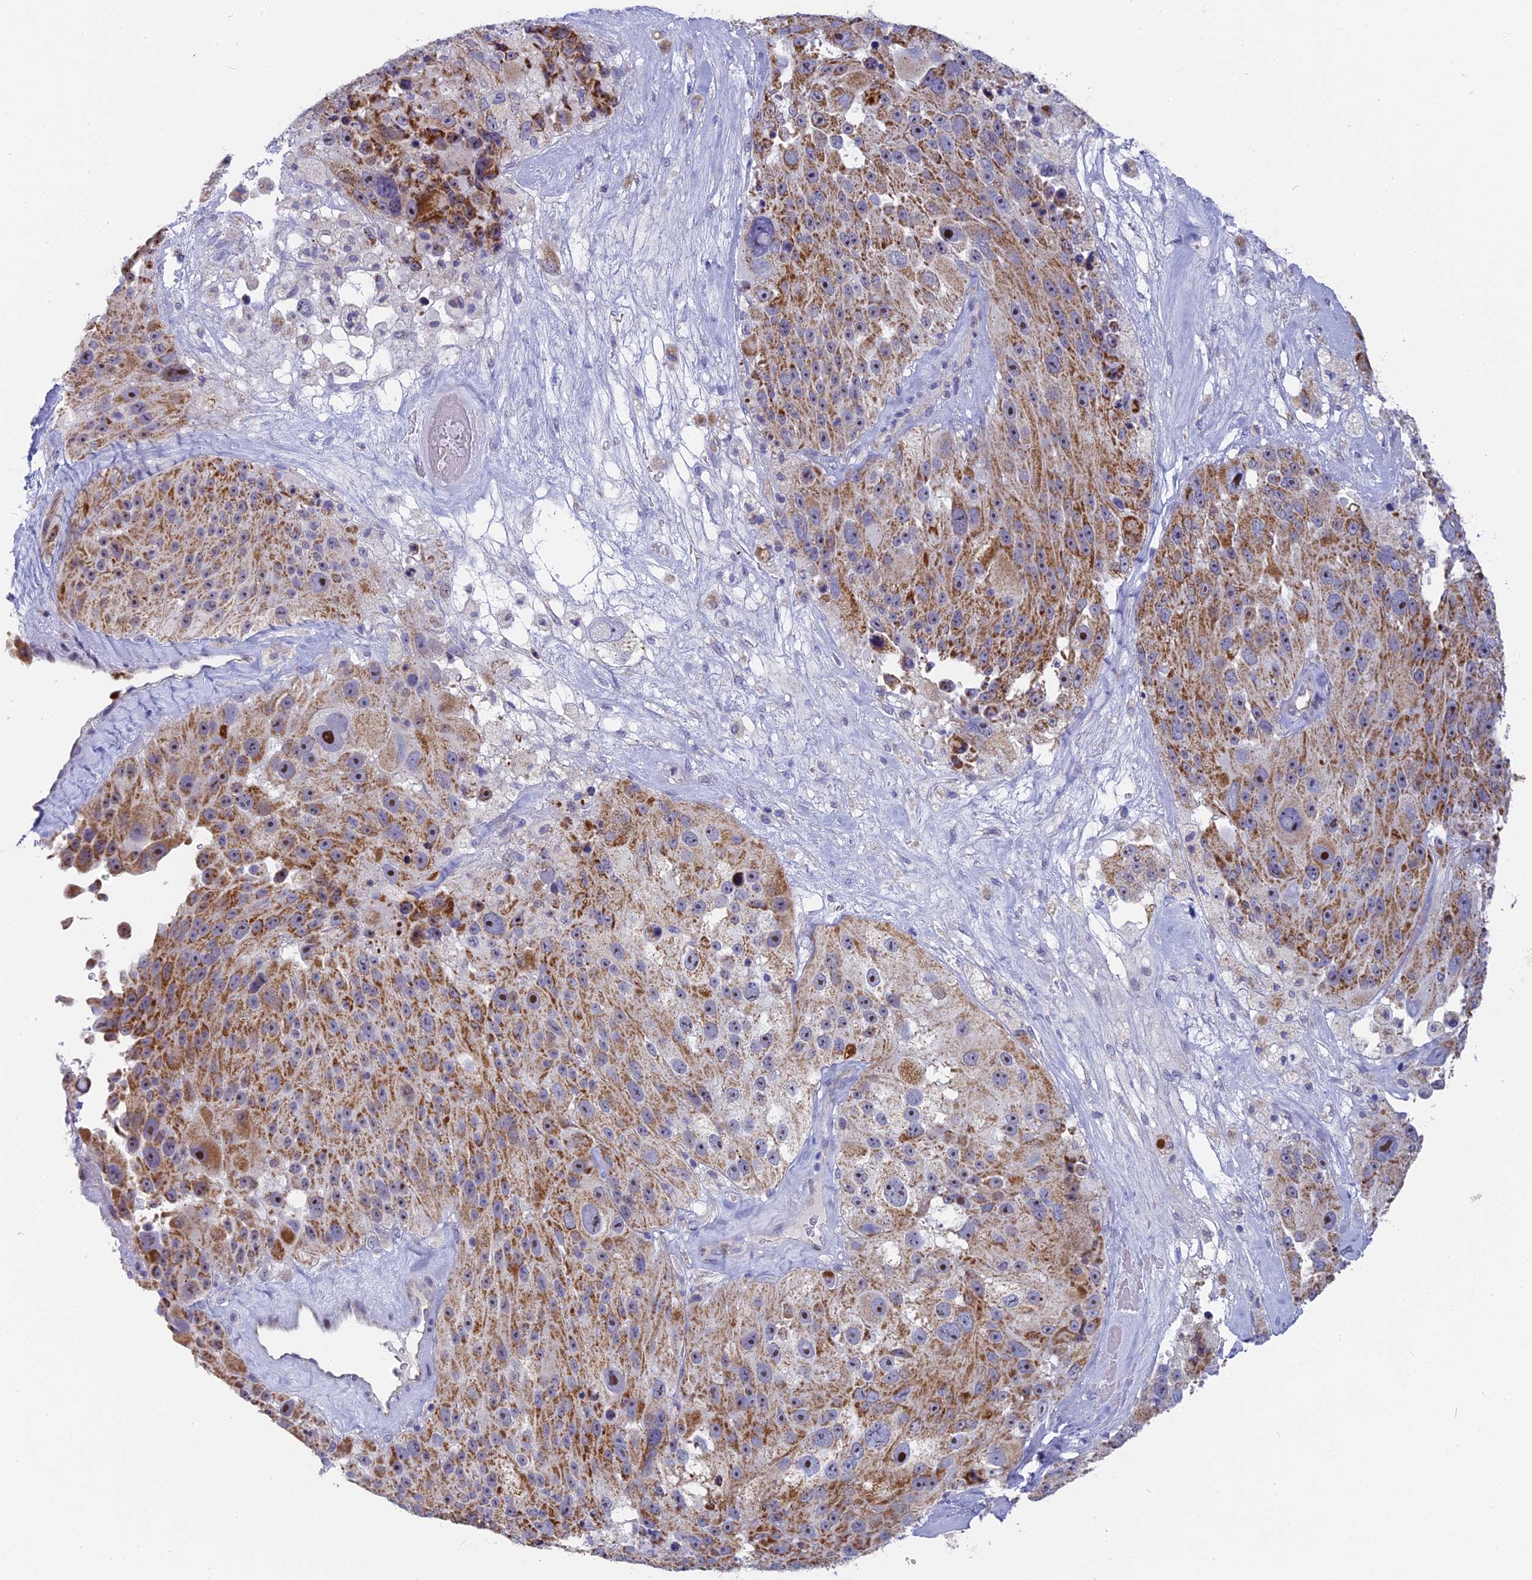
{"staining": {"intensity": "strong", "quantity": "25%-75%", "location": "cytoplasmic/membranous,nuclear"}, "tissue": "melanoma", "cell_type": "Tumor cells", "image_type": "cancer", "snomed": [{"axis": "morphology", "description": "Malignant melanoma, Metastatic site"}, {"axis": "topography", "description": "Lymph node"}], "caption": "The photomicrograph displays staining of melanoma, revealing strong cytoplasmic/membranous and nuclear protein staining (brown color) within tumor cells.", "gene": "DTWD1", "patient": {"sex": "male", "age": 62}}